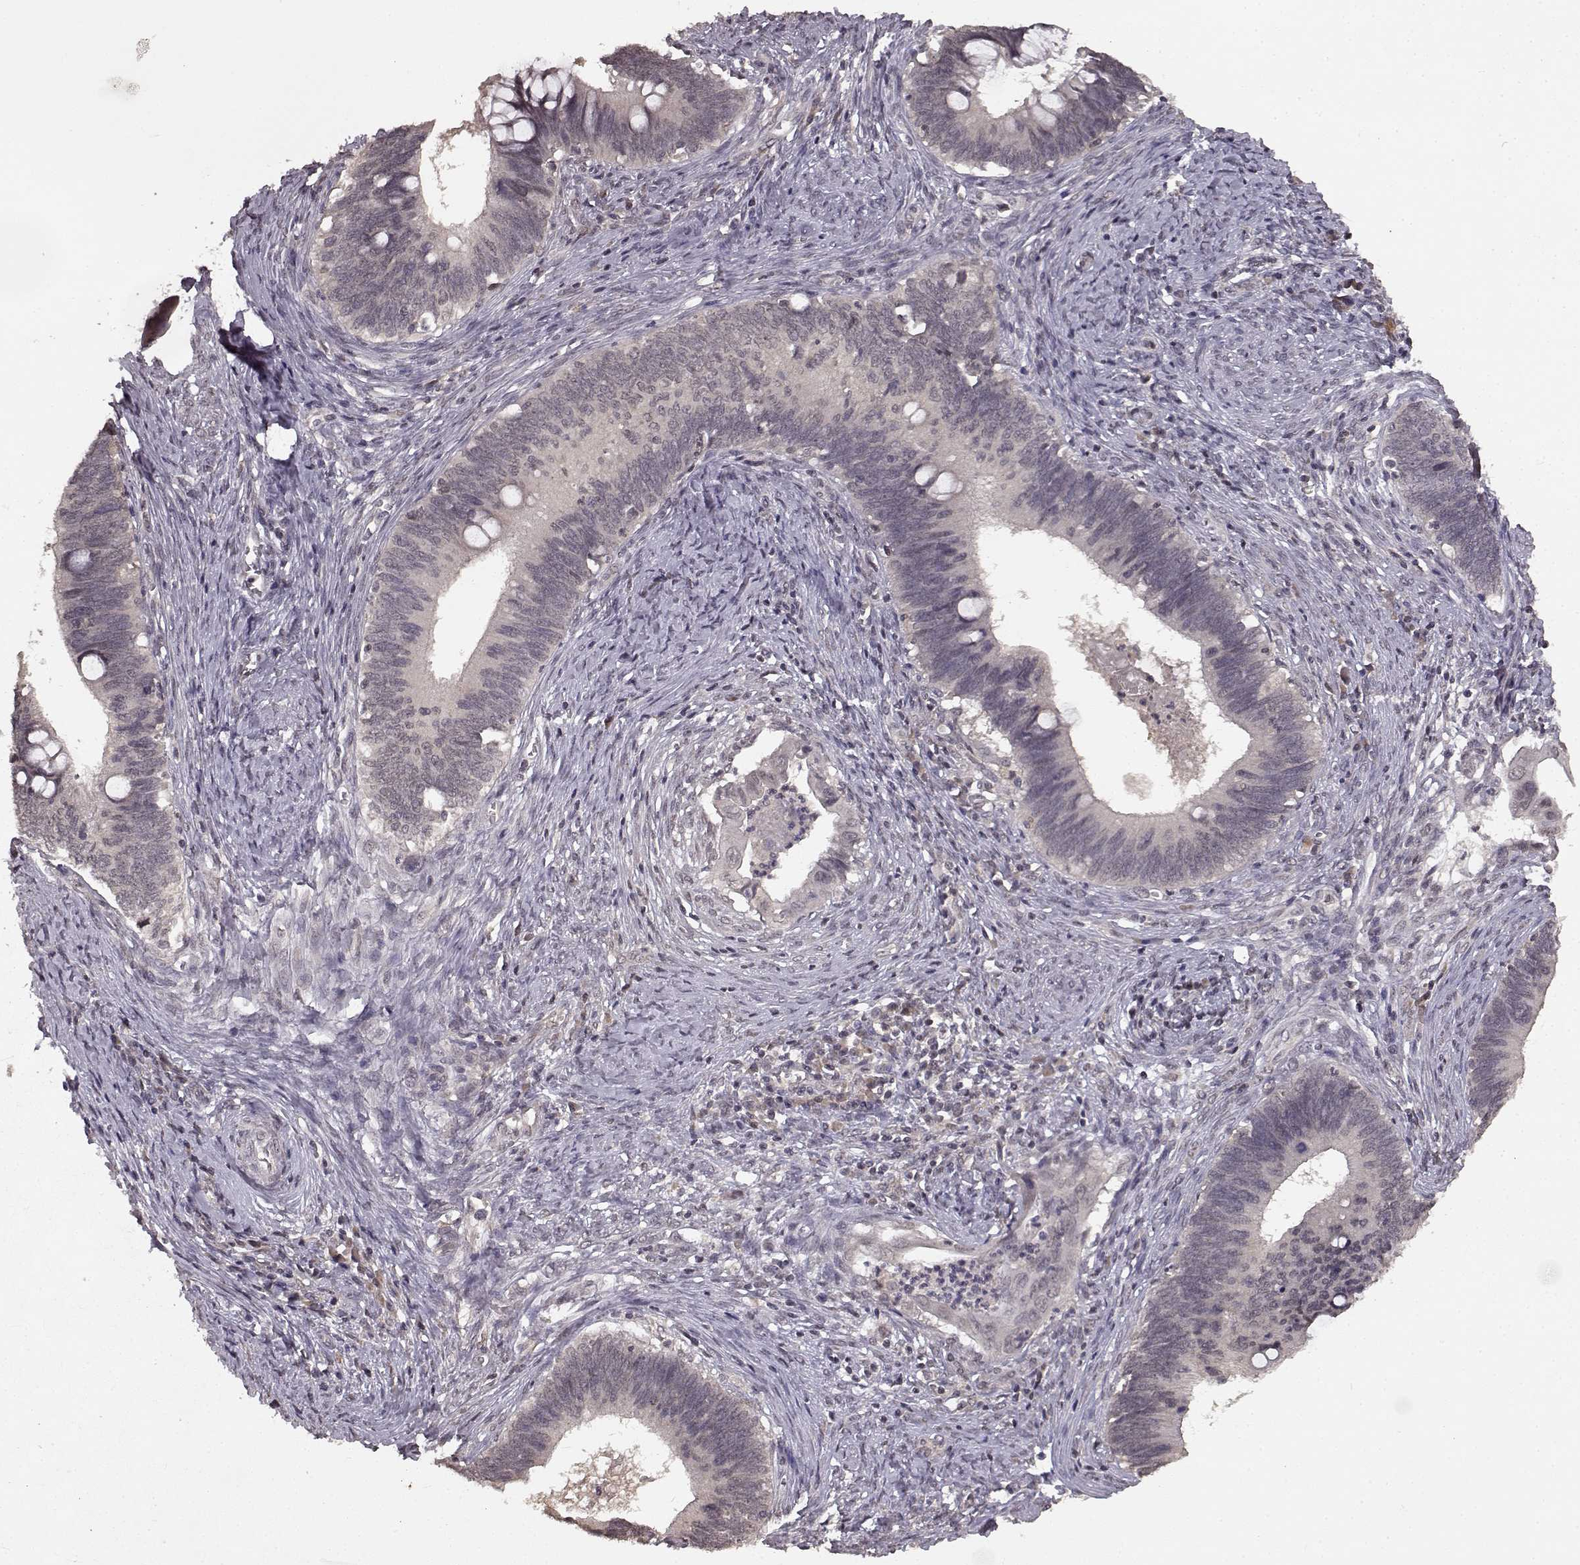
{"staining": {"intensity": "negative", "quantity": "none", "location": "none"}, "tissue": "cervical cancer", "cell_type": "Tumor cells", "image_type": "cancer", "snomed": [{"axis": "morphology", "description": "Adenocarcinoma, NOS"}, {"axis": "topography", "description": "Cervix"}], "caption": "Cervical adenocarcinoma was stained to show a protein in brown. There is no significant expression in tumor cells.", "gene": "NTRK2", "patient": {"sex": "female", "age": 42}}